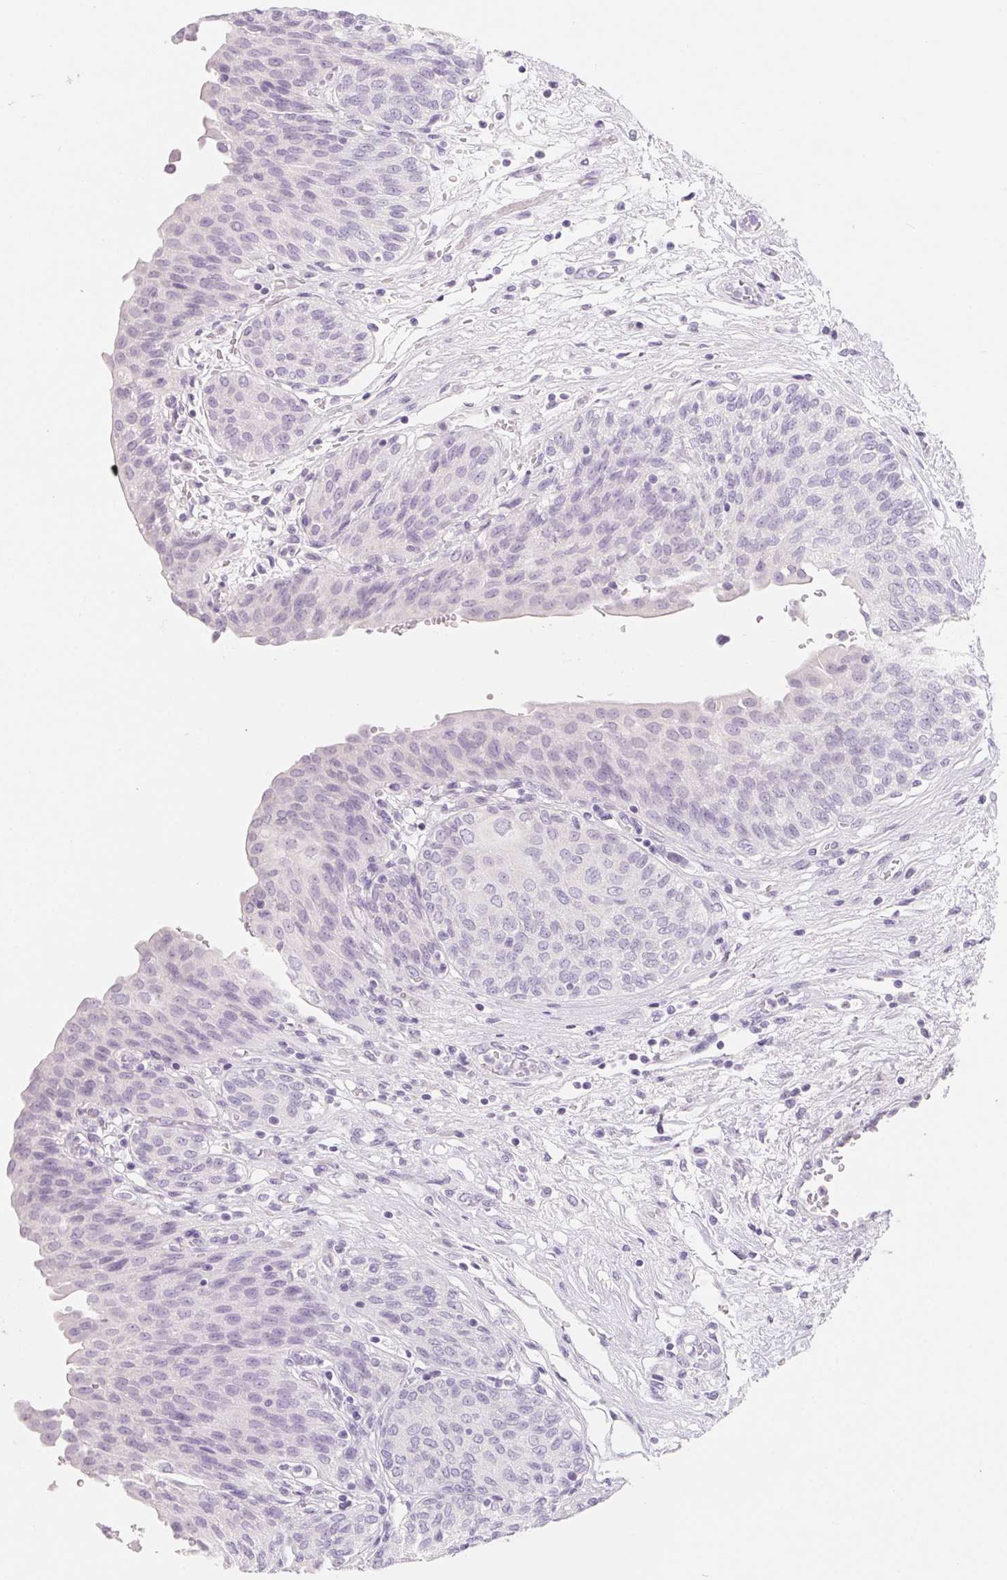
{"staining": {"intensity": "negative", "quantity": "none", "location": "none"}, "tissue": "urinary bladder", "cell_type": "Urothelial cells", "image_type": "normal", "snomed": [{"axis": "morphology", "description": "Normal tissue, NOS"}, {"axis": "topography", "description": "Urinary bladder"}], "caption": "This is a histopathology image of immunohistochemistry (IHC) staining of unremarkable urinary bladder, which shows no staining in urothelial cells.", "gene": "SPACA5B", "patient": {"sex": "male", "age": 68}}